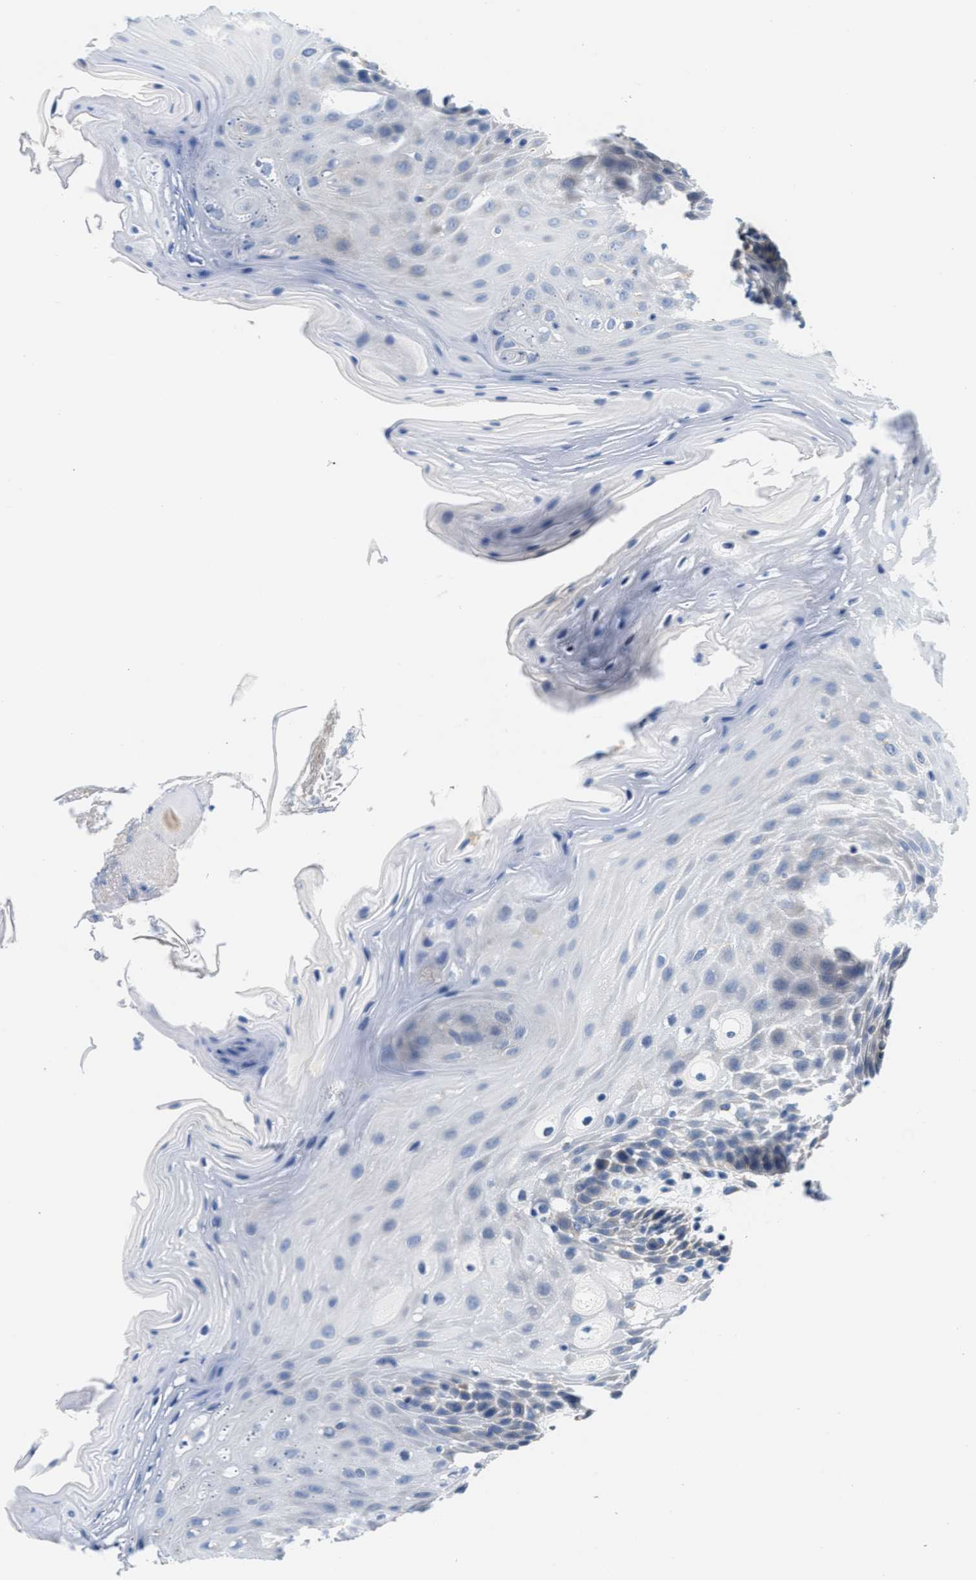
{"staining": {"intensity": "negative", "quantity": "none", "location": "none"}, "tissue": "oral mucosa", "cell_type": "Squamous epithelial cells", "image_type": "normal", "snomed": [{"axis": "morphology", "description": "Normal tissue, NOS"}, {"axis": "morphology", "description": "Squamous cell carcinoma, NOS"}, {"axis": "topography", "description": "Oral tissue"}, {"axis": "topography", "description": "Head-Neck"}], "caption": "High magnification brightfield microscopy of benign oral mucosa stained with DAB (brown) and counterstained with hematoxylin (blue): squamous epithelial cells show no significant positivity. (Immunohistochemistry (ihc), brightfield microscopy, high magnification).", "gene": "PTDSS1", "patient": {"sex": "male", "age": 71}}